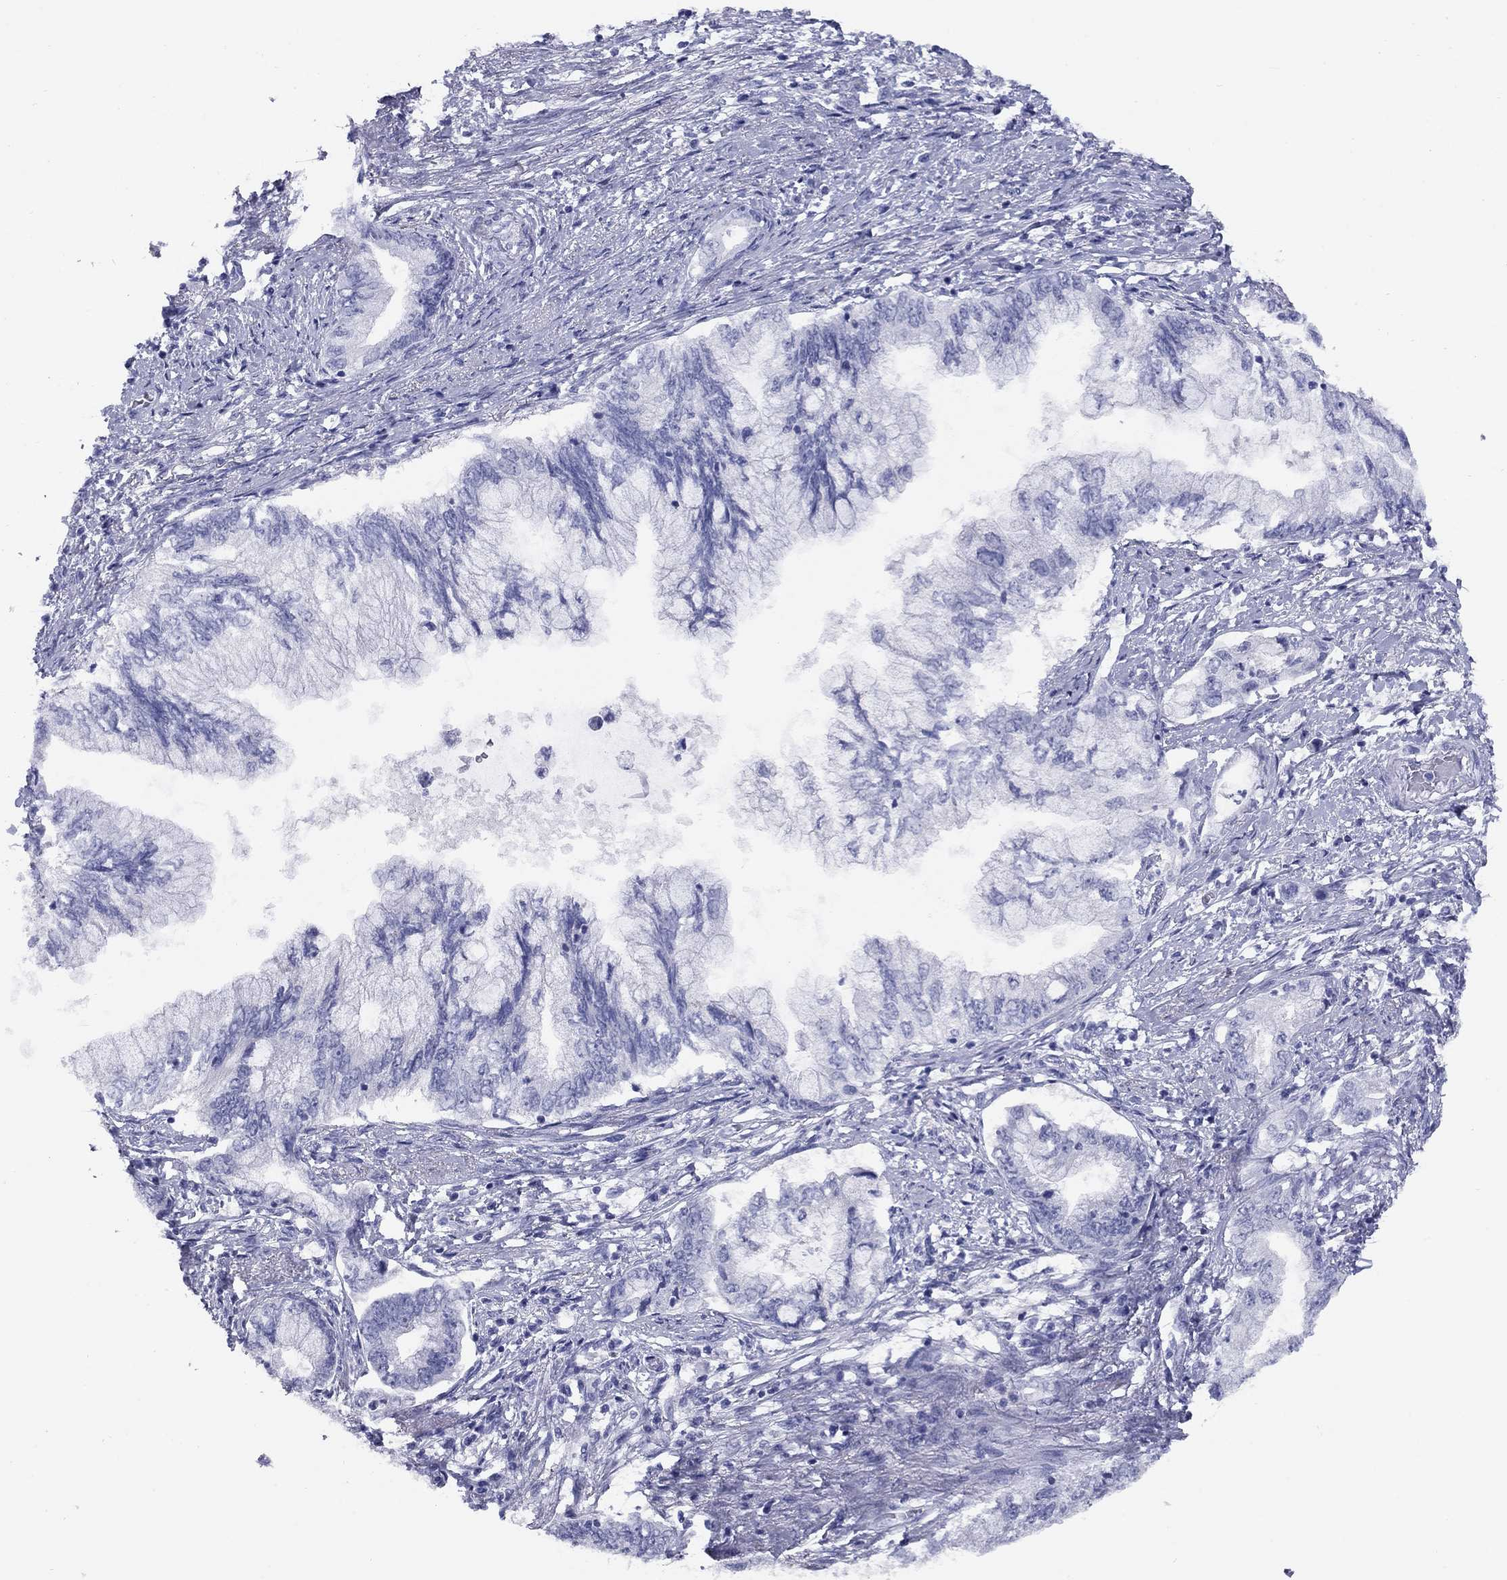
{"staining": {"intensity": "negative", "quantity": "none", "location": "none"}, "tissue": "pancreatic cancer", "cell_type": "Tumor cells", "image_type": "cancer", "snomed": [{"axis": "morphology", "description": "Adenocarcinoma, NOS"}, {"axis": "topography", "description": "Pancreas"}], "caption": "This is an immunohistochemistry histopathology image of adenocarcinoma (pancreatic). There is no positivity in tumor cells.", "gene": "NPPA", "patient": {"sex": "female", "age": 73}}